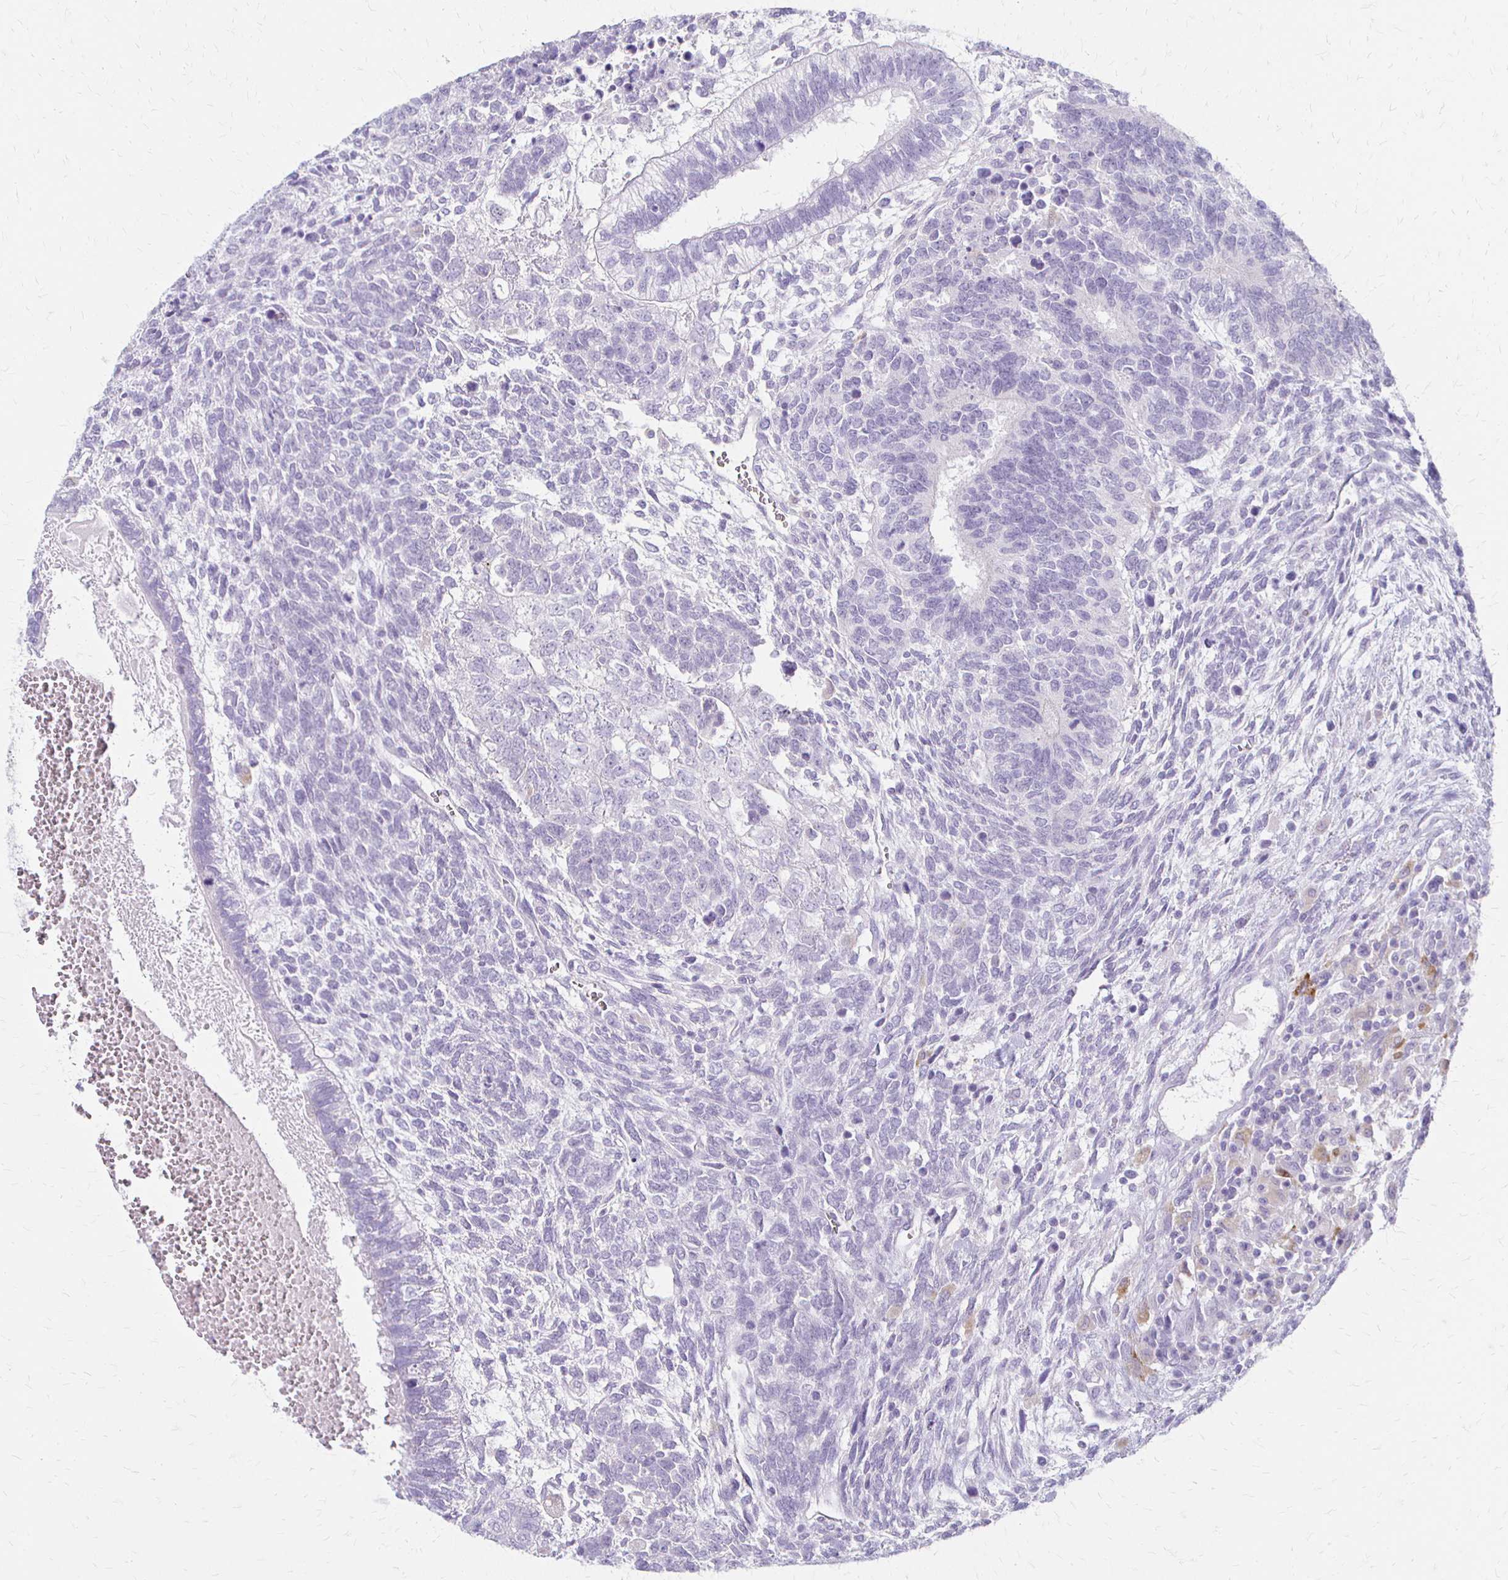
{"staining": {"intensity": "negative", "quantity": "none", "location": "none"}, "tissue": "testis cancer", "cell_type": "Tumor cells", "image_type": "cancer", "snomed": [{"axis": "morphology", "description": "Normal tissue, NOS"}, {"axis": "morphology", "description": "Carcinoma, Embryonal, NOS"}, {"axis": "topography", "description": "Testis"}, {"axis": "topography", "description": "Epididymis"}], "caption": "An image of testis cancer (embryonal carcinoma) stained for a protein shows no brown staining in tumor cells.", "gene": "ACP5", "patient": {"sex": "male", "age": 23}}